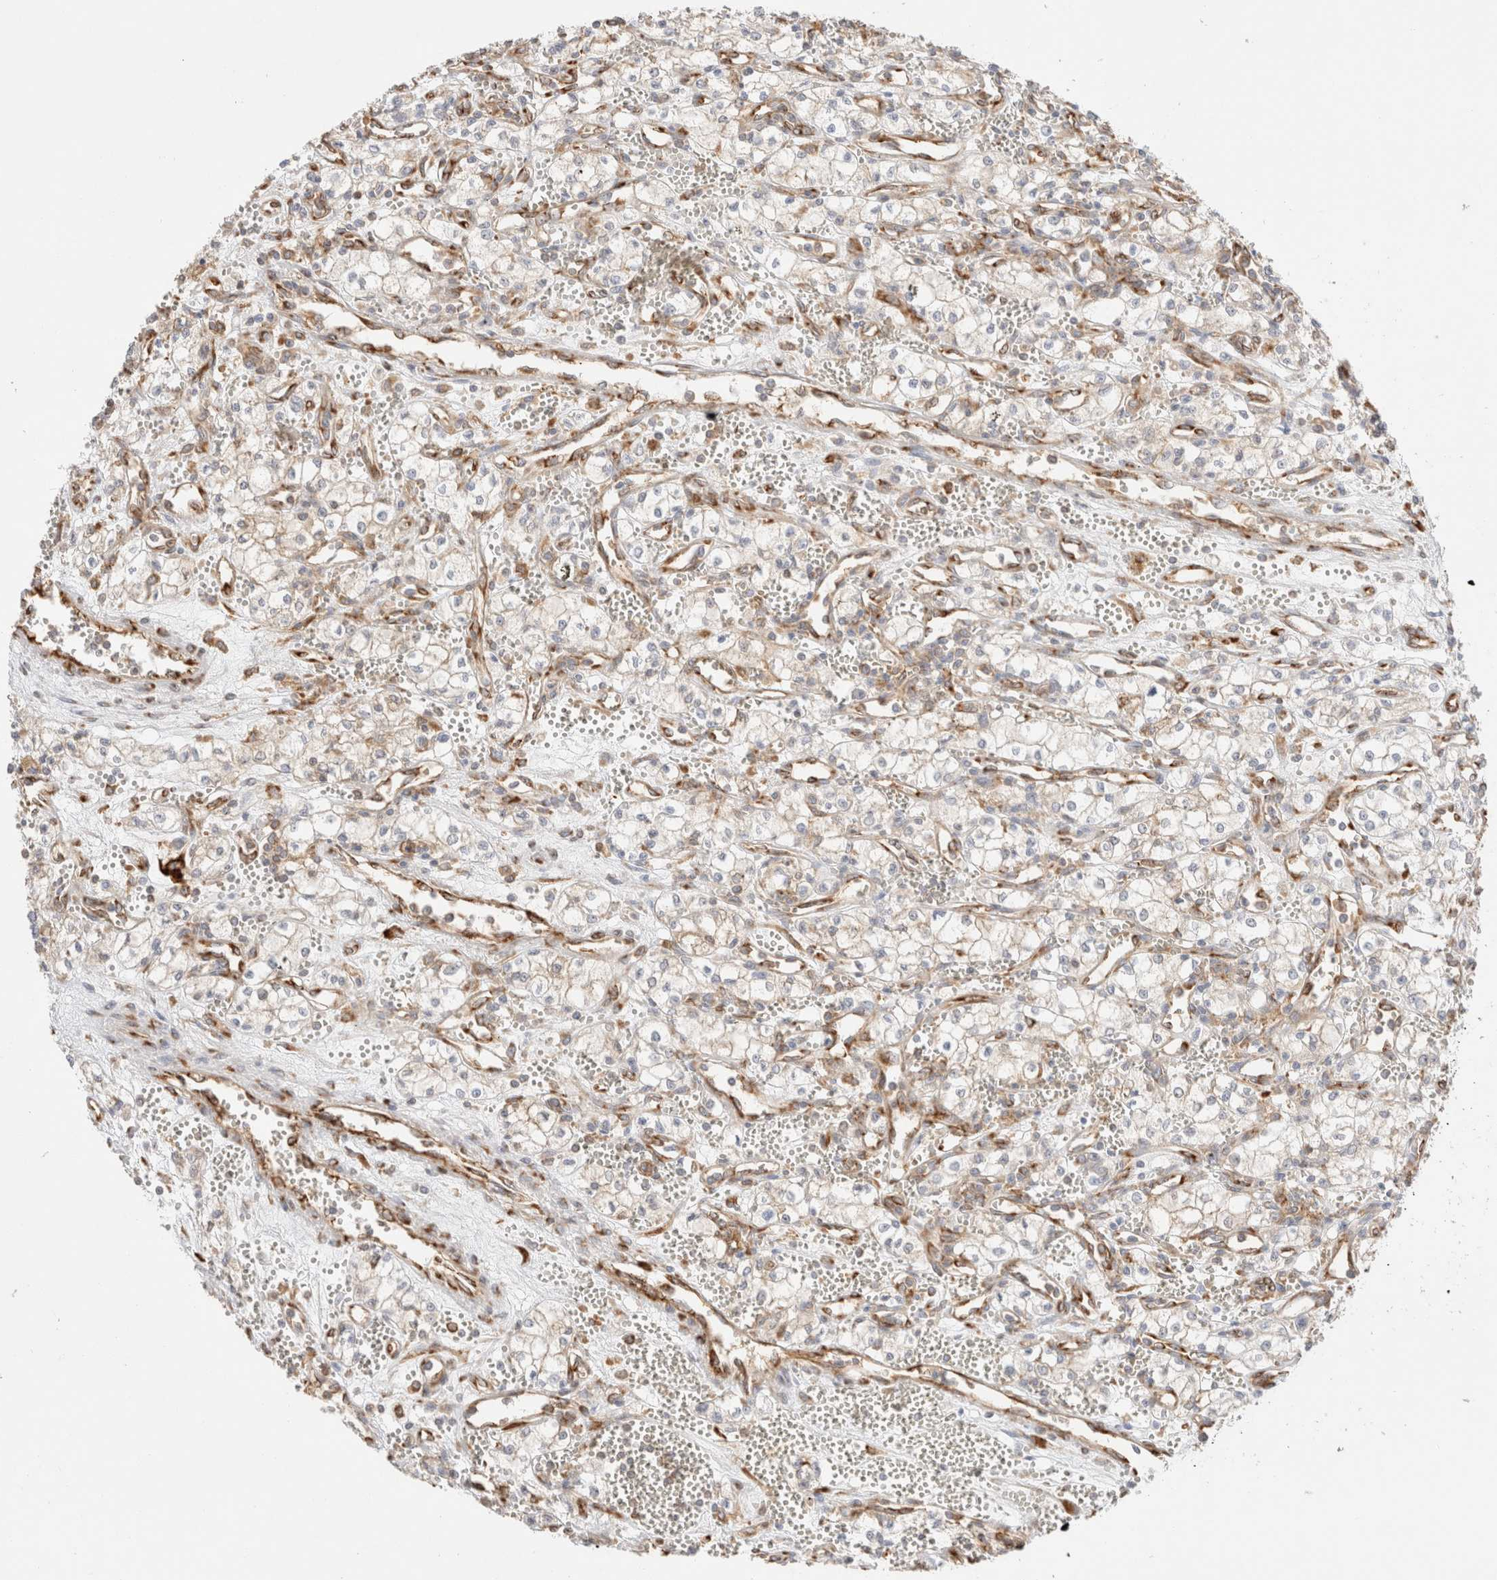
{"staining": {"intensity": "negative", "quantity": "none", "location": "none"}, "tissue": "renal cancer", "cell_type": "Tumor cells", "image_type": "cancer", "snomed": [{"axis": "morphology", "description": "Adenocarcinoma, NOS"}, {"axis": "topography", "description": "Kidney"}], "caption": "IHC photomicrograph of human adenocarcinoma (renal) stained for a protein (brown), which reveals no staining in tumor cells.", "gene": "ZC2HC1A", "patient": {"sex": "male", "age": 59}}